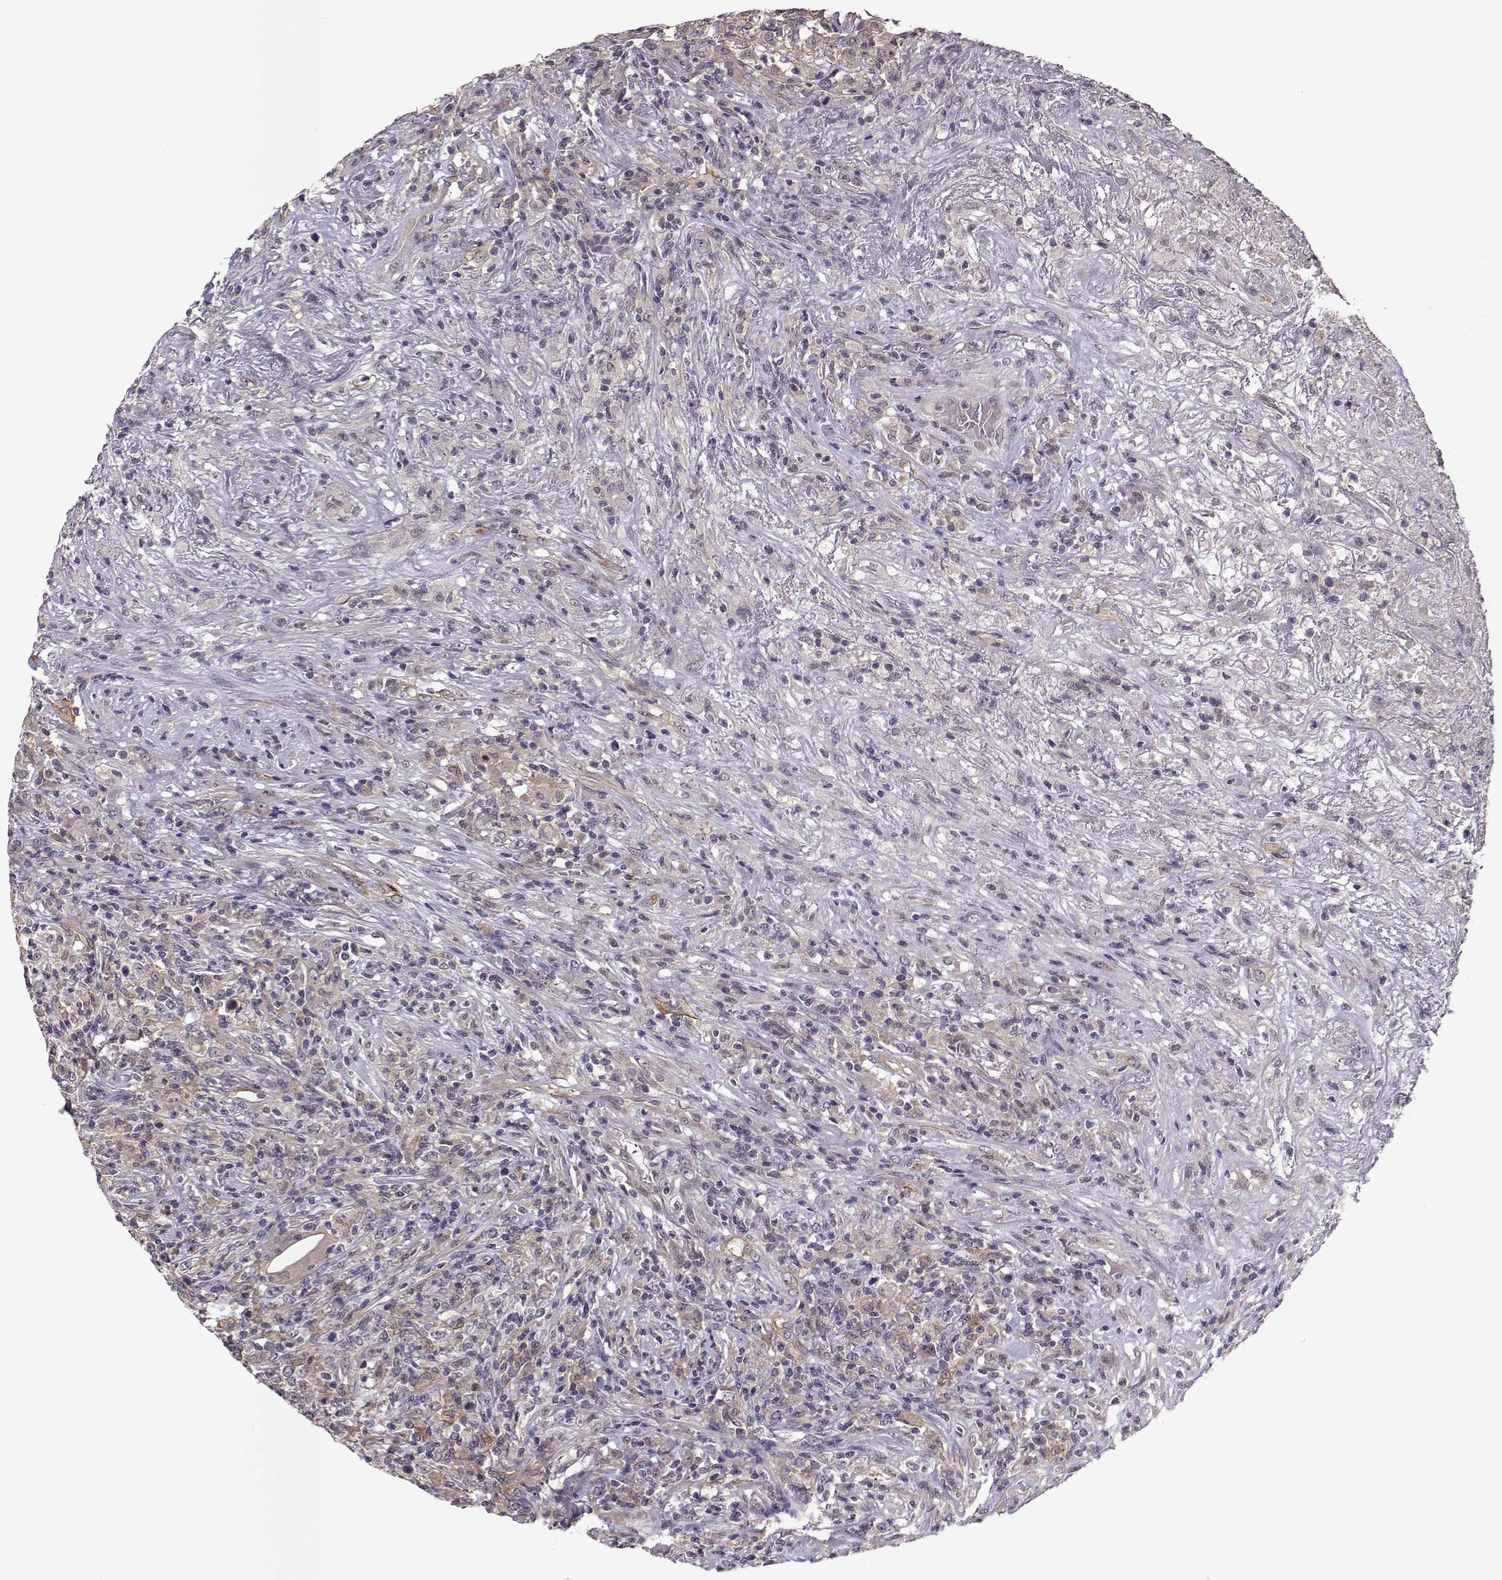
{"staining": {"intensity": "weak", "quantity": ">75%", "location": "cytoplasmic/membranous"}, "tissue": "lymphoma", "cell_type": "Tumor cells", "image_type": "cancer", "snomed": [{"axis": "morphology", "description": "Malignant lymphoma, non-Hodgkin's type, High grade"}, {"axis": "topography", "description": "Lung"}], "caption": "Protein expression analysis of malignant lymphoma, non-Hodgkin's type (high-grade) shows weak cytoplasmic/membranous staining in approximately >75% of tumor cells.", "gene": "PLEKHG3", "patient": {"sex": "male", "age": 79}}